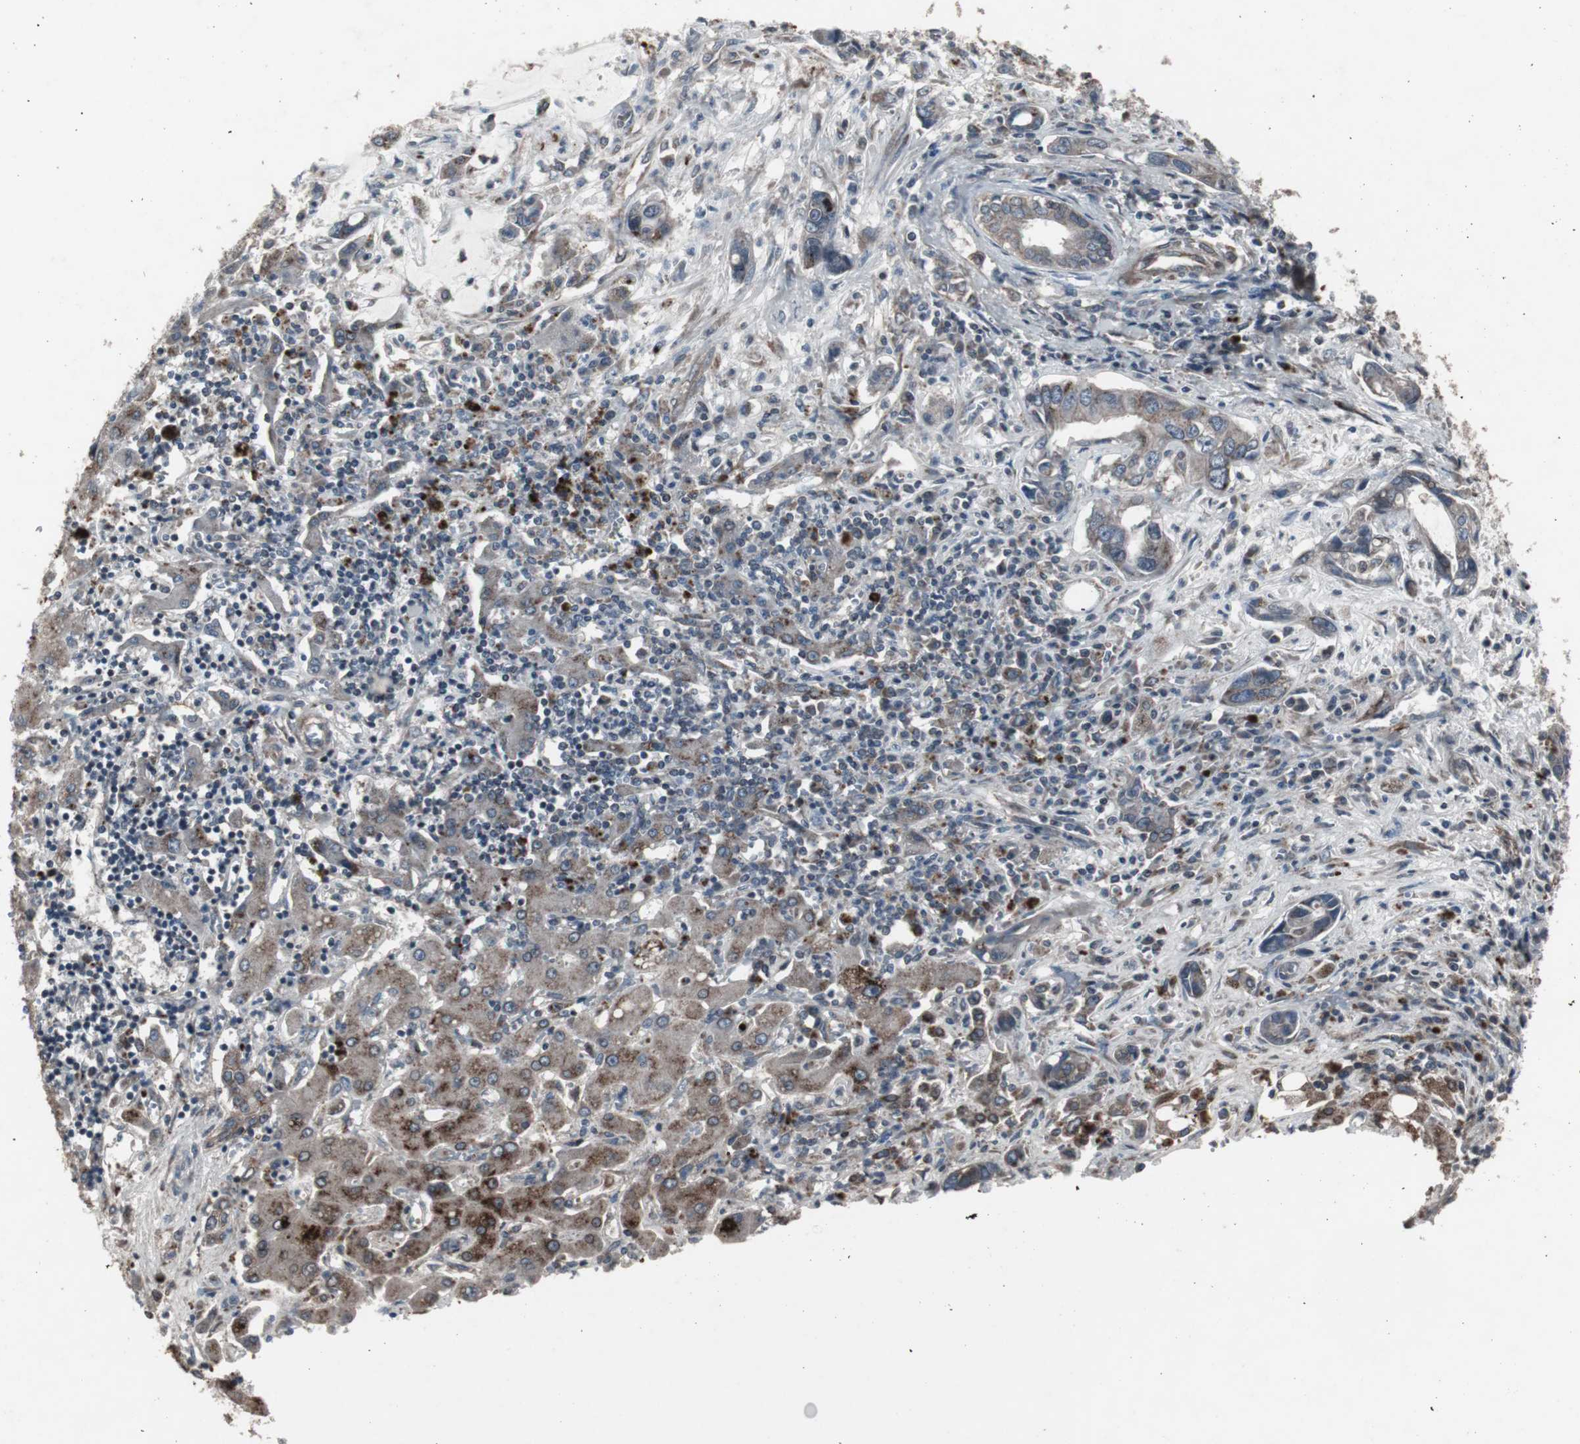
{"staining": {"intensity": "moderate", "quantity": "25%-75%", "location": "cytoplasmic/membranous"}, "tissue": "liver cancer", "cell_type": "Tumor cells", "image_type": "cancer", "snomed": [{"axis": "morphology", "description": "Cholangiocarcinoma"}, {"axis": "topography", "description": "Liver"}], "caption": "Liver cancer was stained to show a protein in brown. There is medium levels of moderate cytoplasmic/membranous staining in about 25%-75% of tumor cells.", "gene": "SSTR2", "patient": {"sex": "female", "age": 65}}